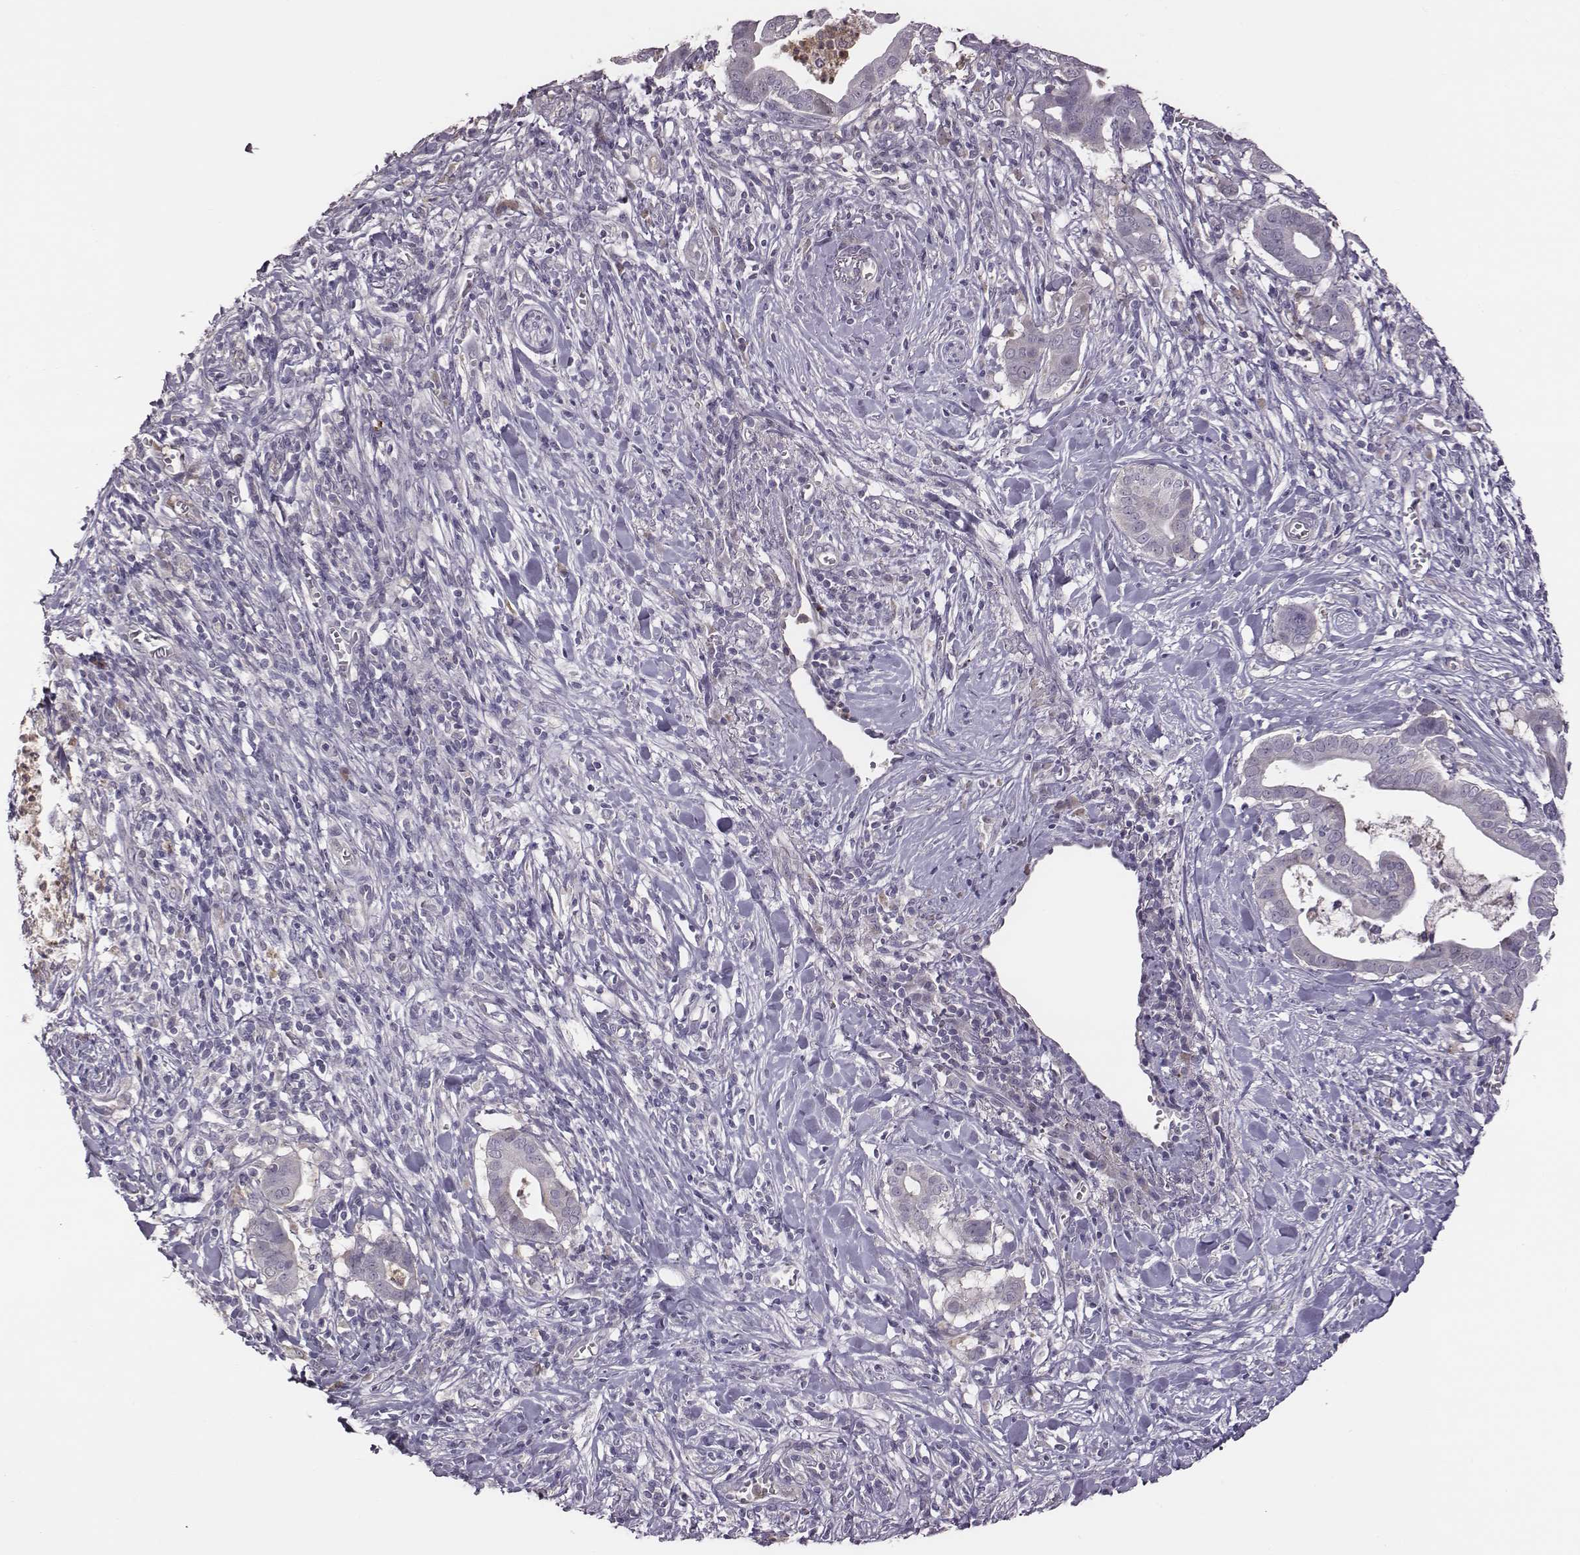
{"staining": {"intensity": "negative", "quantity": "none", "location": "none"}, "tissue": "pancreatic cancer", "cell_type": "Tumor cells", "image_type": "cancer", "snomed": [{"axis": "morphology", "description": "Adenocarcinoma, NOS"}, {"axis": "topography", "description": "Pancreas"}], "caption": "Tumor cells are negative for brown protein staining in pancreatic cancer.", "gene": "KMO", "patient": {"sex": "male", "age": 61}}